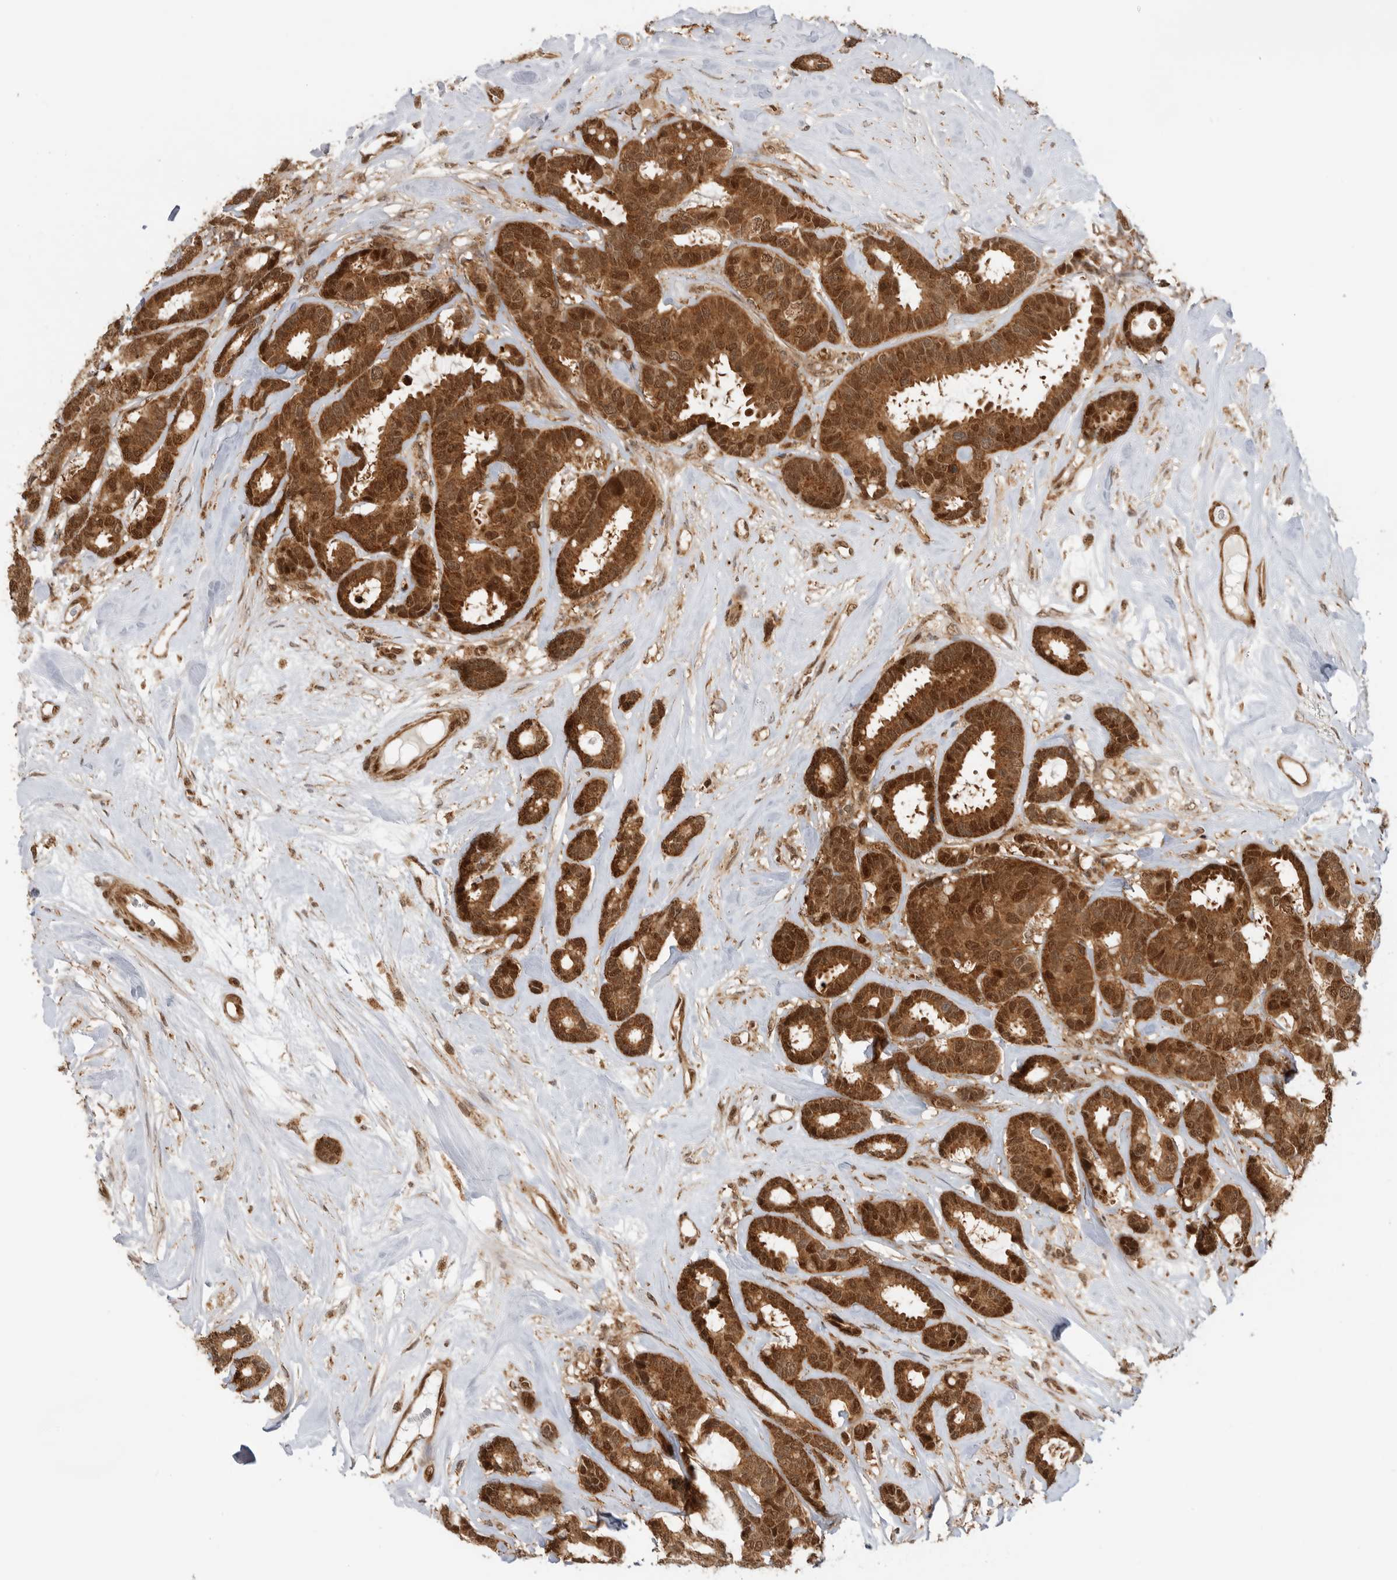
{"staining": {"intensity": "strong", "quantity": ">75%", "location": "cytoplasmic/membranous,nuclear"}, "tissue": "breast cancer", "cell_type": "Tumor cells", "image_type": "cancer", "snomed": [{"axis": "morphology", "description": "Duct carcinoma"}, {"axis": "topography", "description": "Breast"}], "caption": "Brown immunohistochemical staining in breast invasive ductal carcinoma shows strong cytoplasmic/membranous and nuclear positivity in about >75% of tumor cells.", "gene": "DCAF8", "patient": {"sex": "female", "age": 87}}